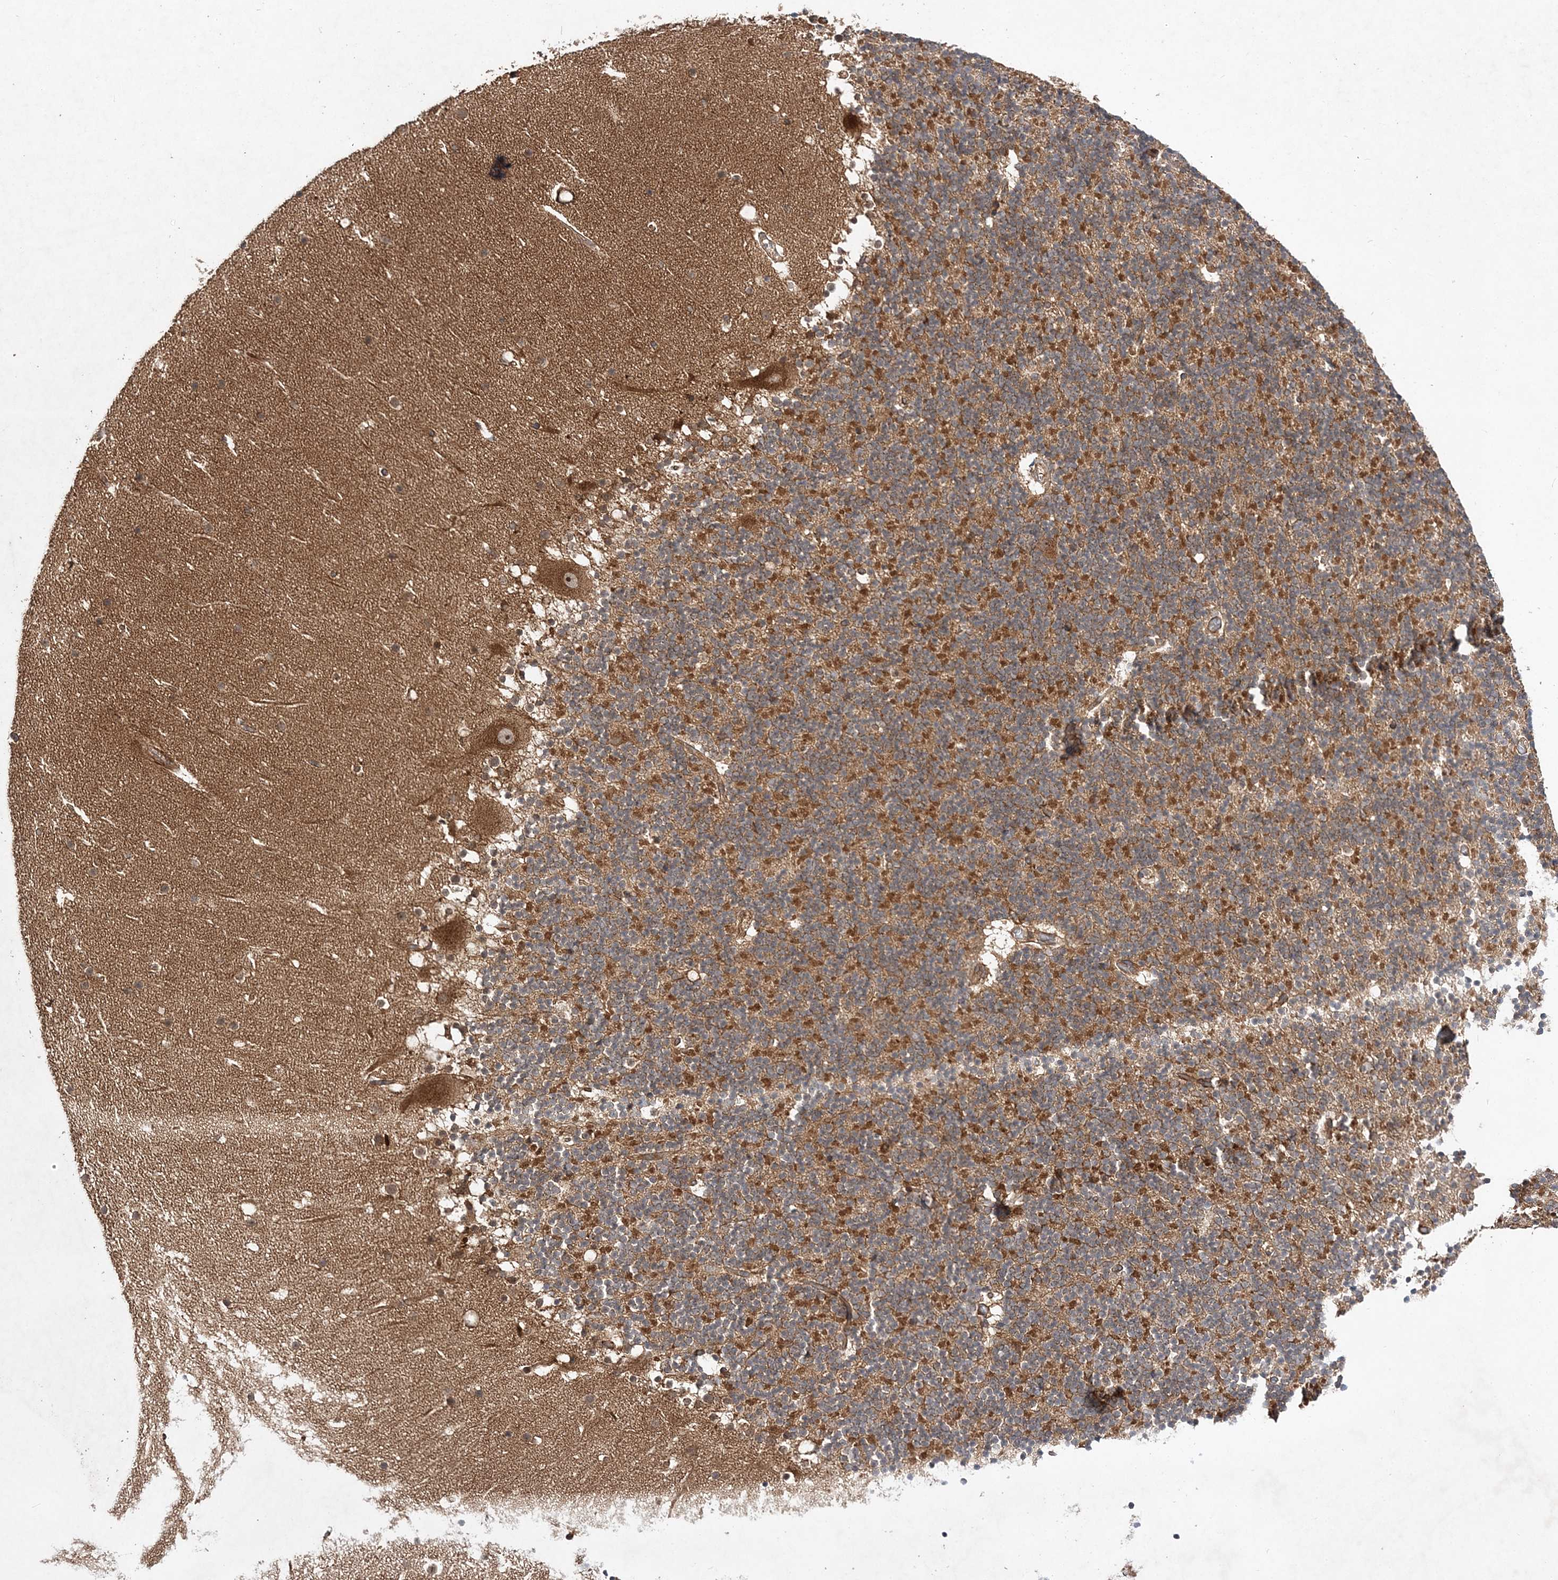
{"staining": {"intensity": "moderate", "quantity": "25%-75%", "location": "cytoplasmic/membranous"}, "tissue": "cerebellum", "cell_type": "Cells in granular layer", "image_type": "normal", "snomed": [{"axis": "morphology", "description": "Normal tissue, NOS"}, {"axis": "topography", "description": "Cerebellum"}], "caption": "Immunohistochemistry of unremarkable cerebellum shows medium levels of moderate cytoplasmic/membranous staining in approximately 25%-75% of cells in granular layer.", "gene": "TMEM9B", "patient": {"sex": "male", "age": 57}}